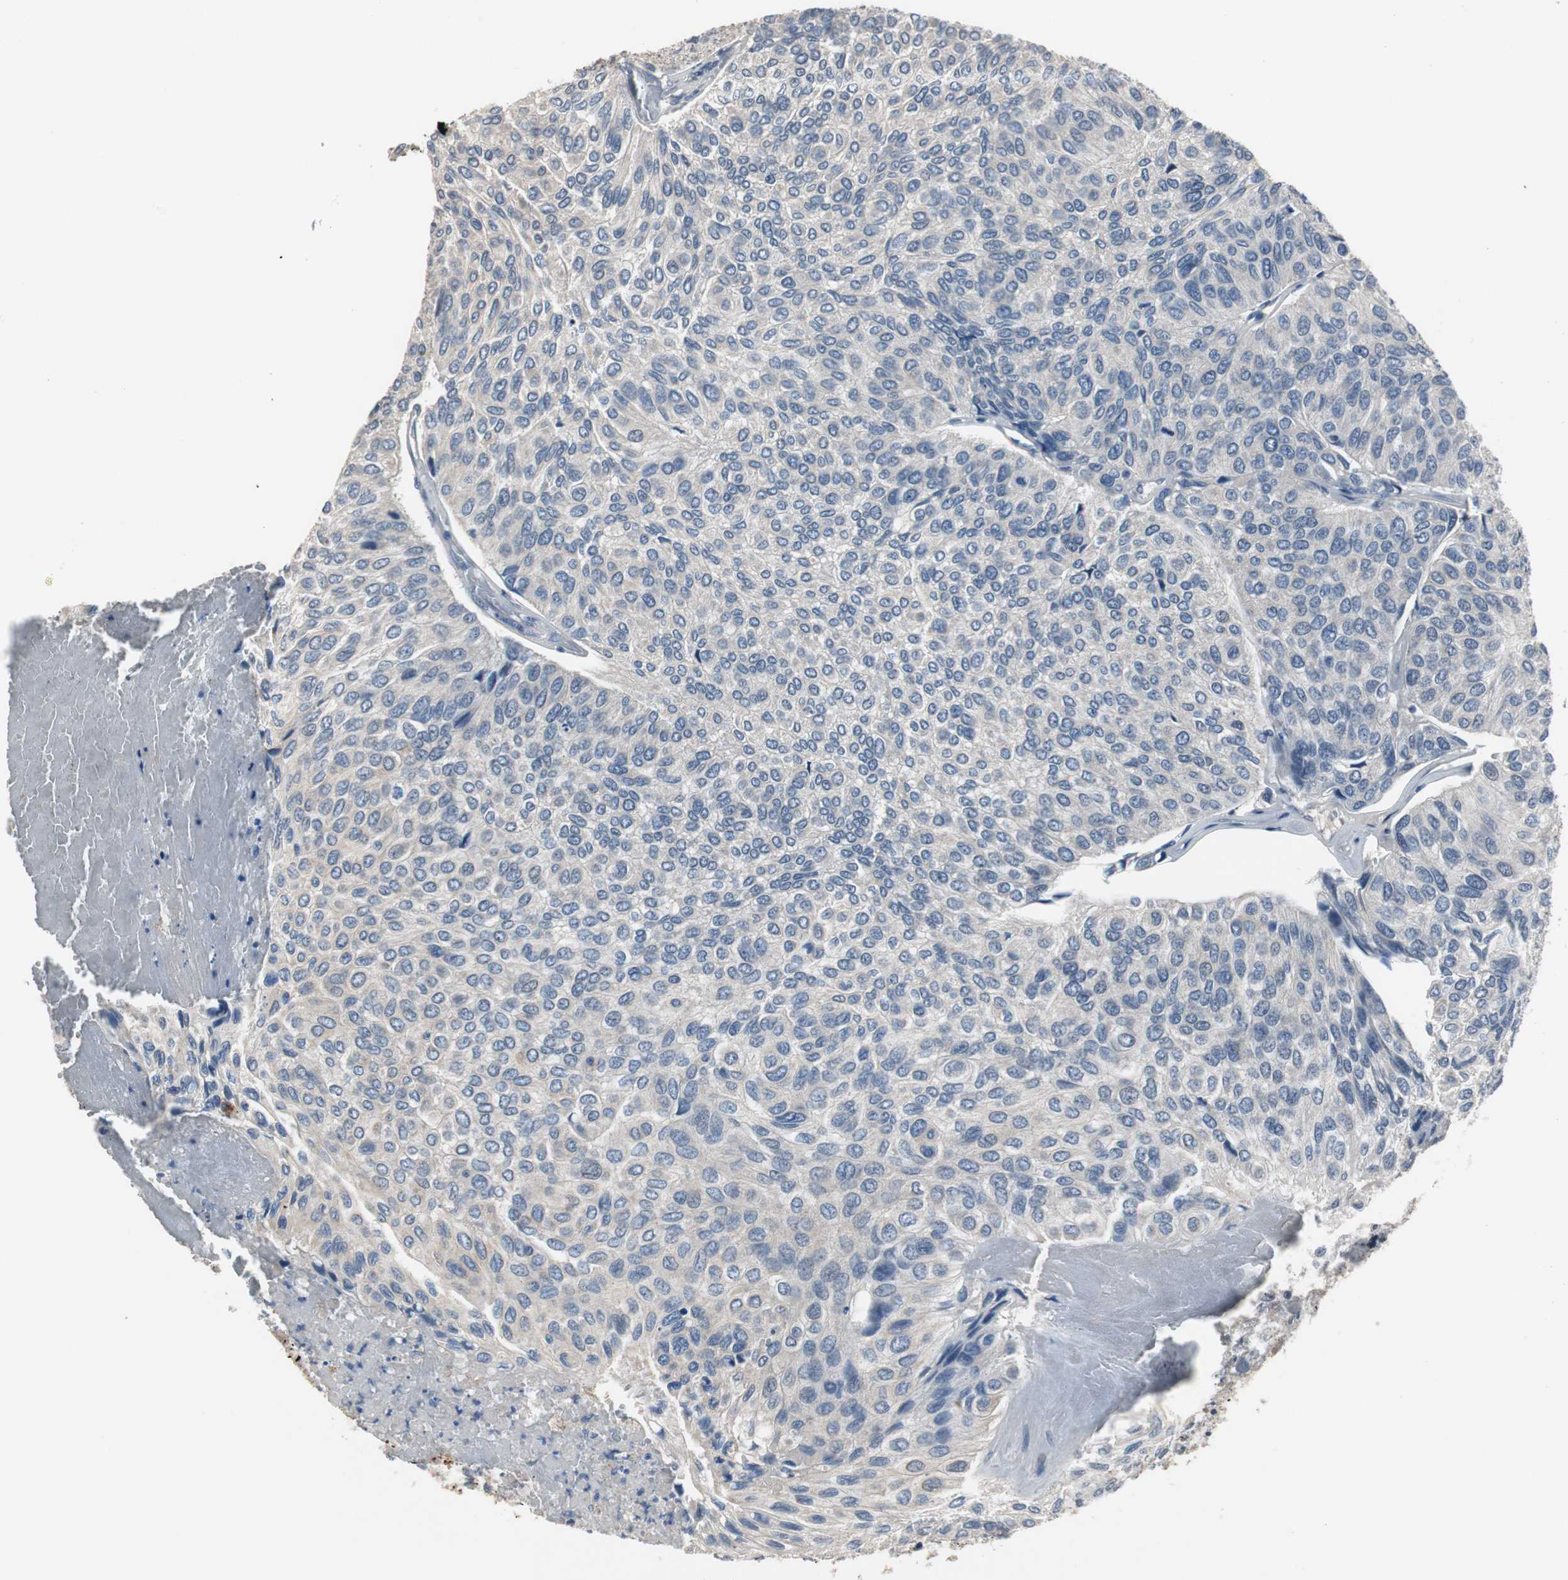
{"staining": {"intensity": "weak", "quantity": ">75%", "location": "cytoplasmic/membranous"}, "tissue": "urothelial cancer", "cell_type": "Tumor cells", "image_type": "cancer", "snomed": [{"axis": "morphology", "description": "Urothelial carcinoma, High grade"}, {"axis": "topography", "description": "Urinary bladder"}], "caption": "Protein analysis of urothelial cancer tissue demonstrates weak cytoplasmic/membranous expression in approximately >75% of tumor cells.", "gene": "PCYT1B", "patient": {"sex": "male", "age": 66}}